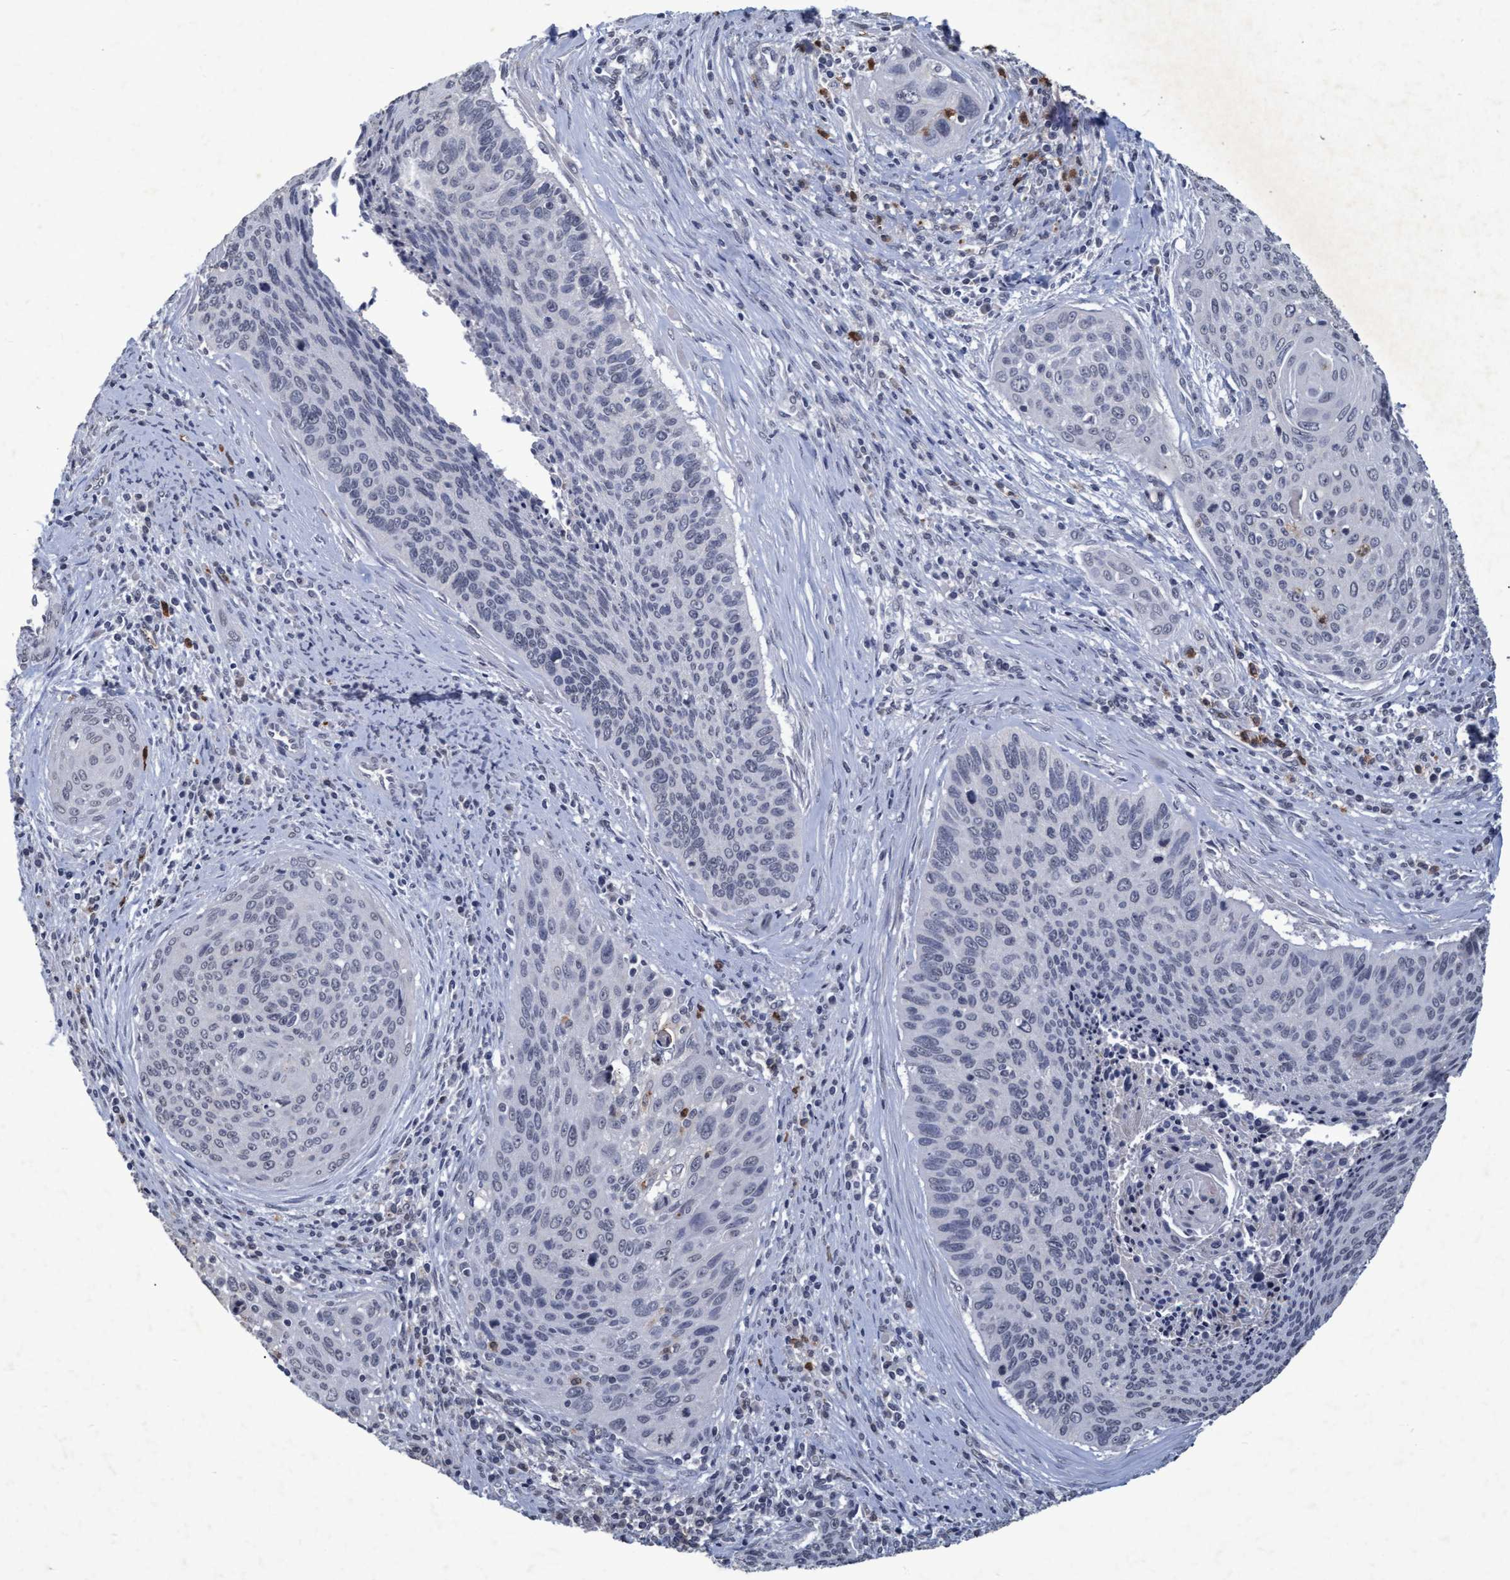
{"staining": {"intensity": "negative", "quantity": "none", "location": "none"}, "tissue": "cervical cancer", "cell_type": "Tumor cells", "image_type": "cancer", "snomed": [{"axis": "morphology", "description": "Squamous cell carcinoma, NOS"}, {"axis": "topography", "description": "Cervix"}], "caption": "Tumor cells show no significant protein expression in cervical cancer.", "gene": "GALC", "patient": {"sex": "female", "age": 55}}